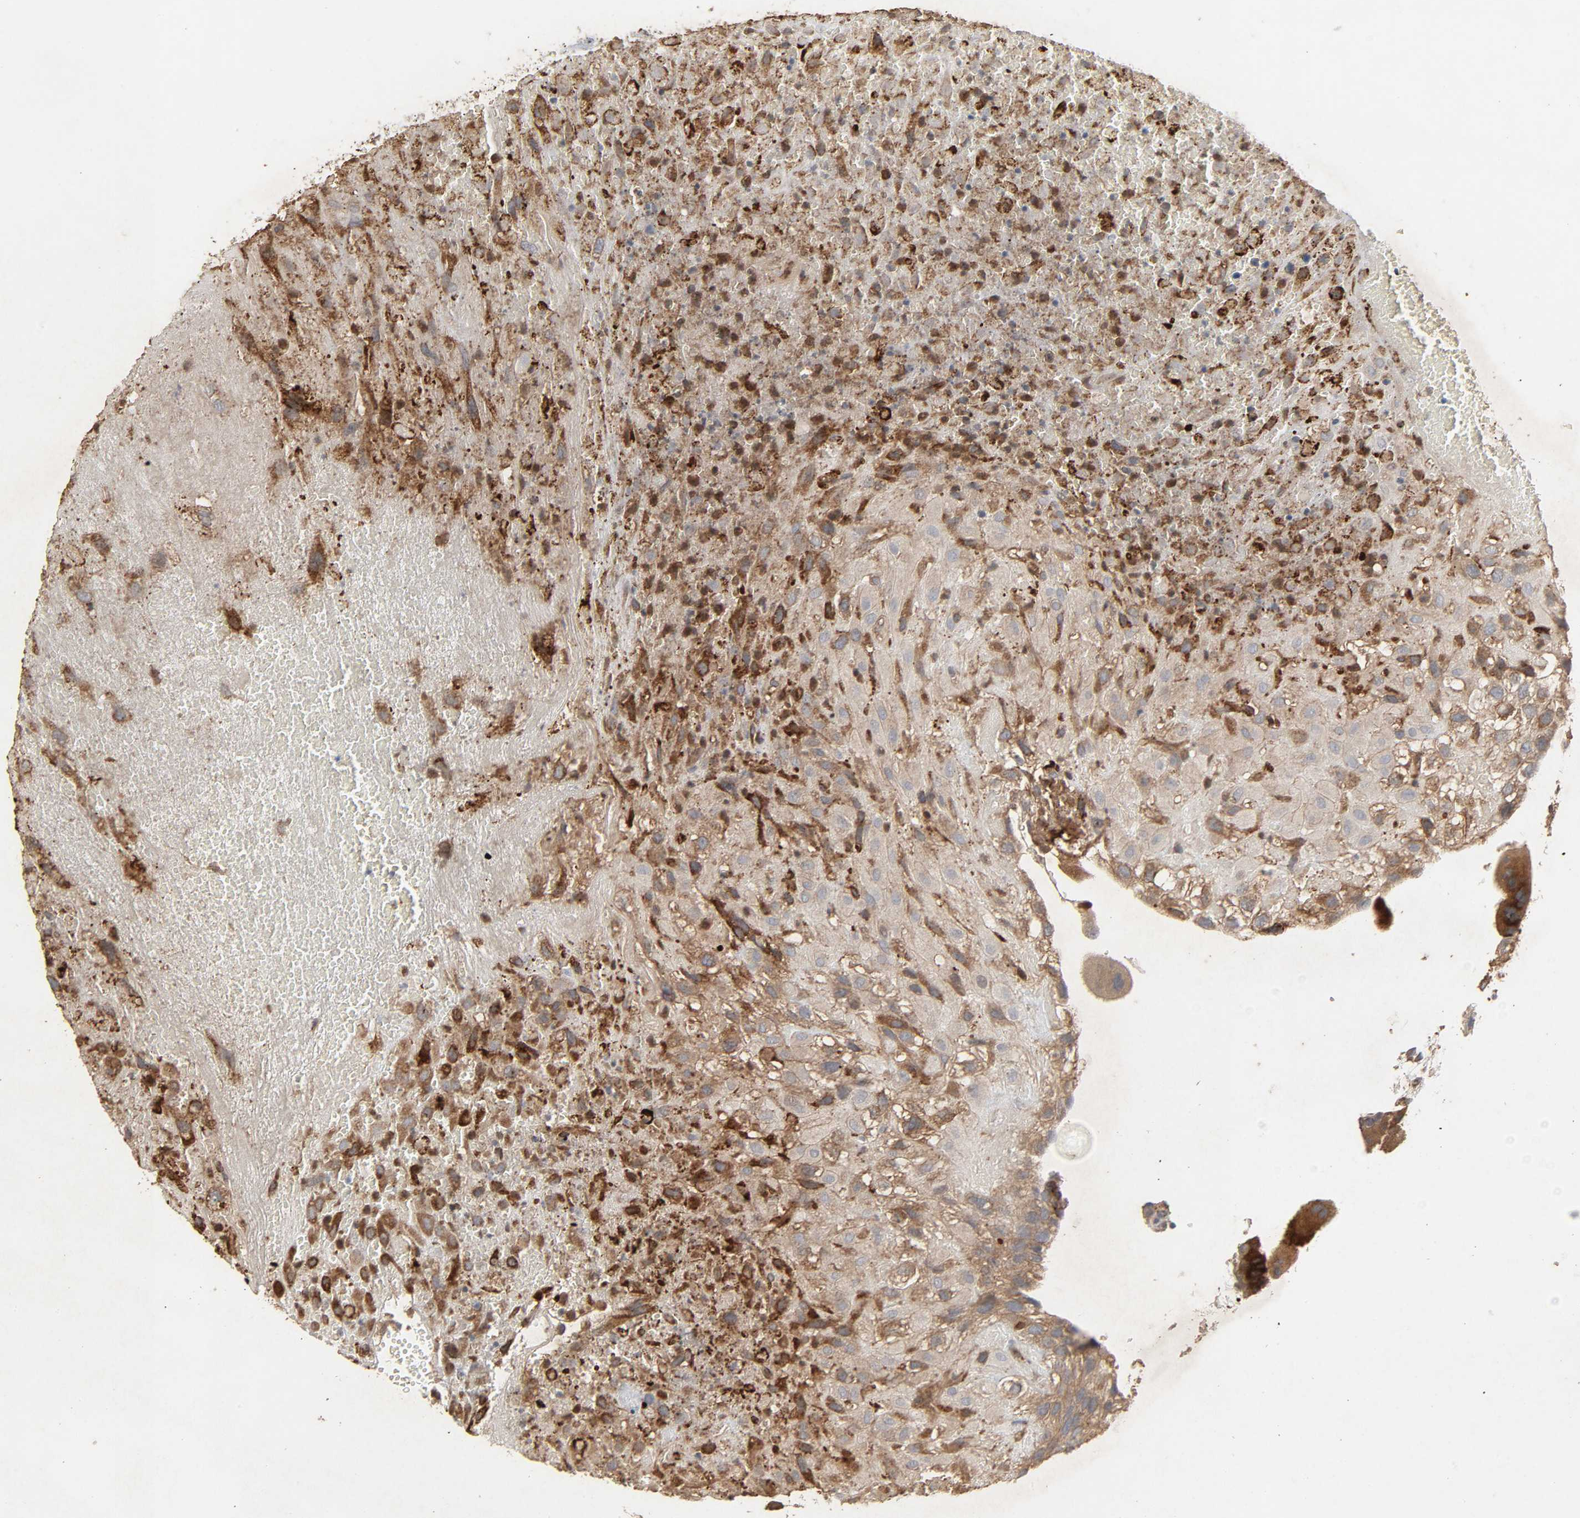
{"staining": {"intensity": "weak", "quantity": ">75%", "location": "cytoplasmic/membranous"}, "tissue": "placenta", "cell_type": "Decidual cells", "image_type": "normal", "snomed": [{"axis": "morphology", "description": "Normal tissue, NOS"}, {"axis": "topography", "description": "Placenta"}], "caption": "Immunohistochemistry micrograph of benign placenta stained for a protein (brown), which exhibits low levels of weak cytoplasmic/membranous positivity in about >75% of decidual cells.", "gene": "ADCY4", "patient": {"sex": "female", "age": 19}}